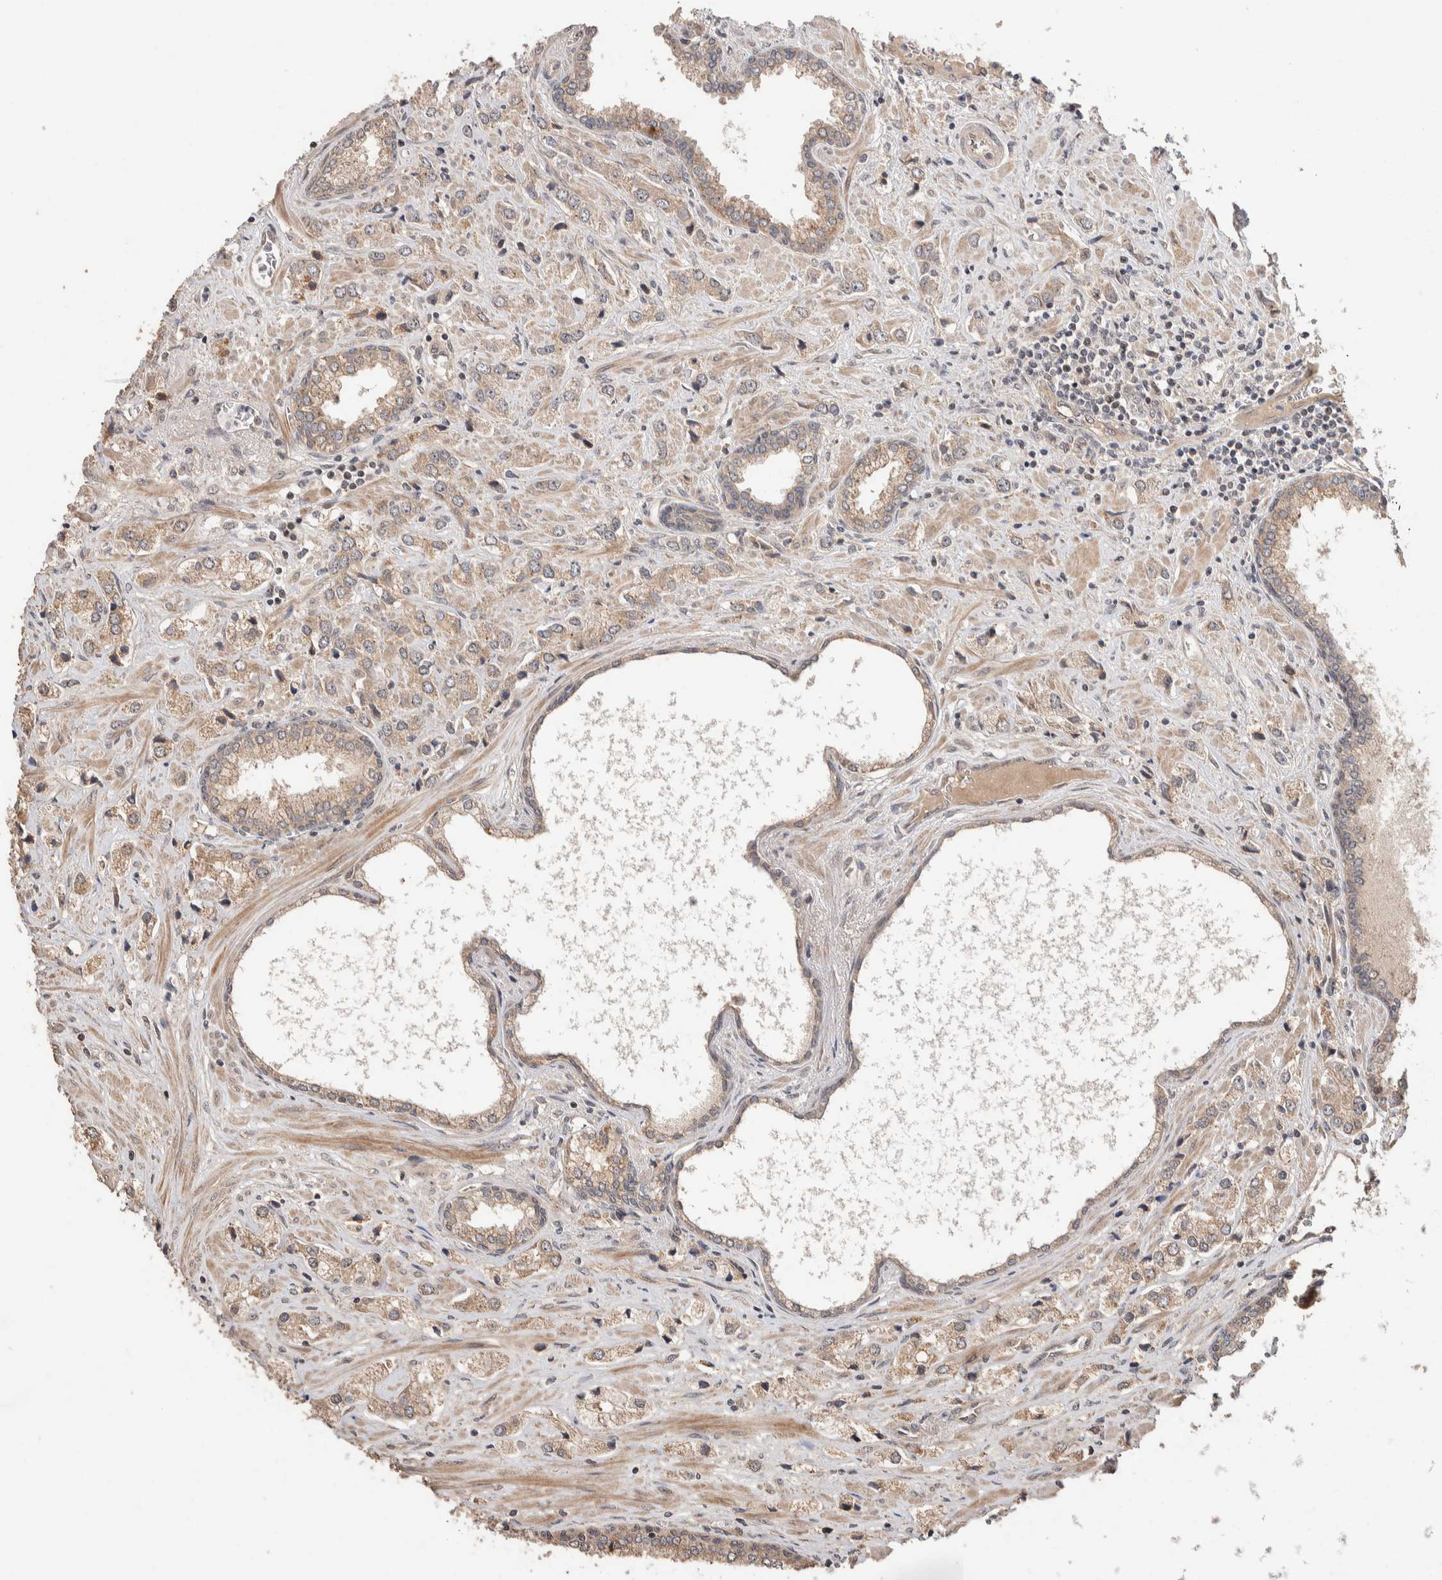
{"staining": {"intensity": "weak", "quantity": ">75%", "location": "cytoplasmic/membranous"}, "tissue": "prostate cancer", "cell_type": "Tumor cells", "image_type": "cancer", "snomed": [{"axis": "morphology", "description": "Adenocarcinoma, High grade"}, {"axis": "topography", "description": "Prostate"}], "caption": "Immunohistochemistry (IHC) of prostate high-grade adenocarcinoma displays low levels of weak cytoplasmic/membranous staining in about >75% of tumor cells. Using DAB (brown) and hematoxylin (blue) stains, captured at high magnification using brightfield microscopy.", "gene": "PRDM15", "patient": {"sex": "male", "age": 66}}